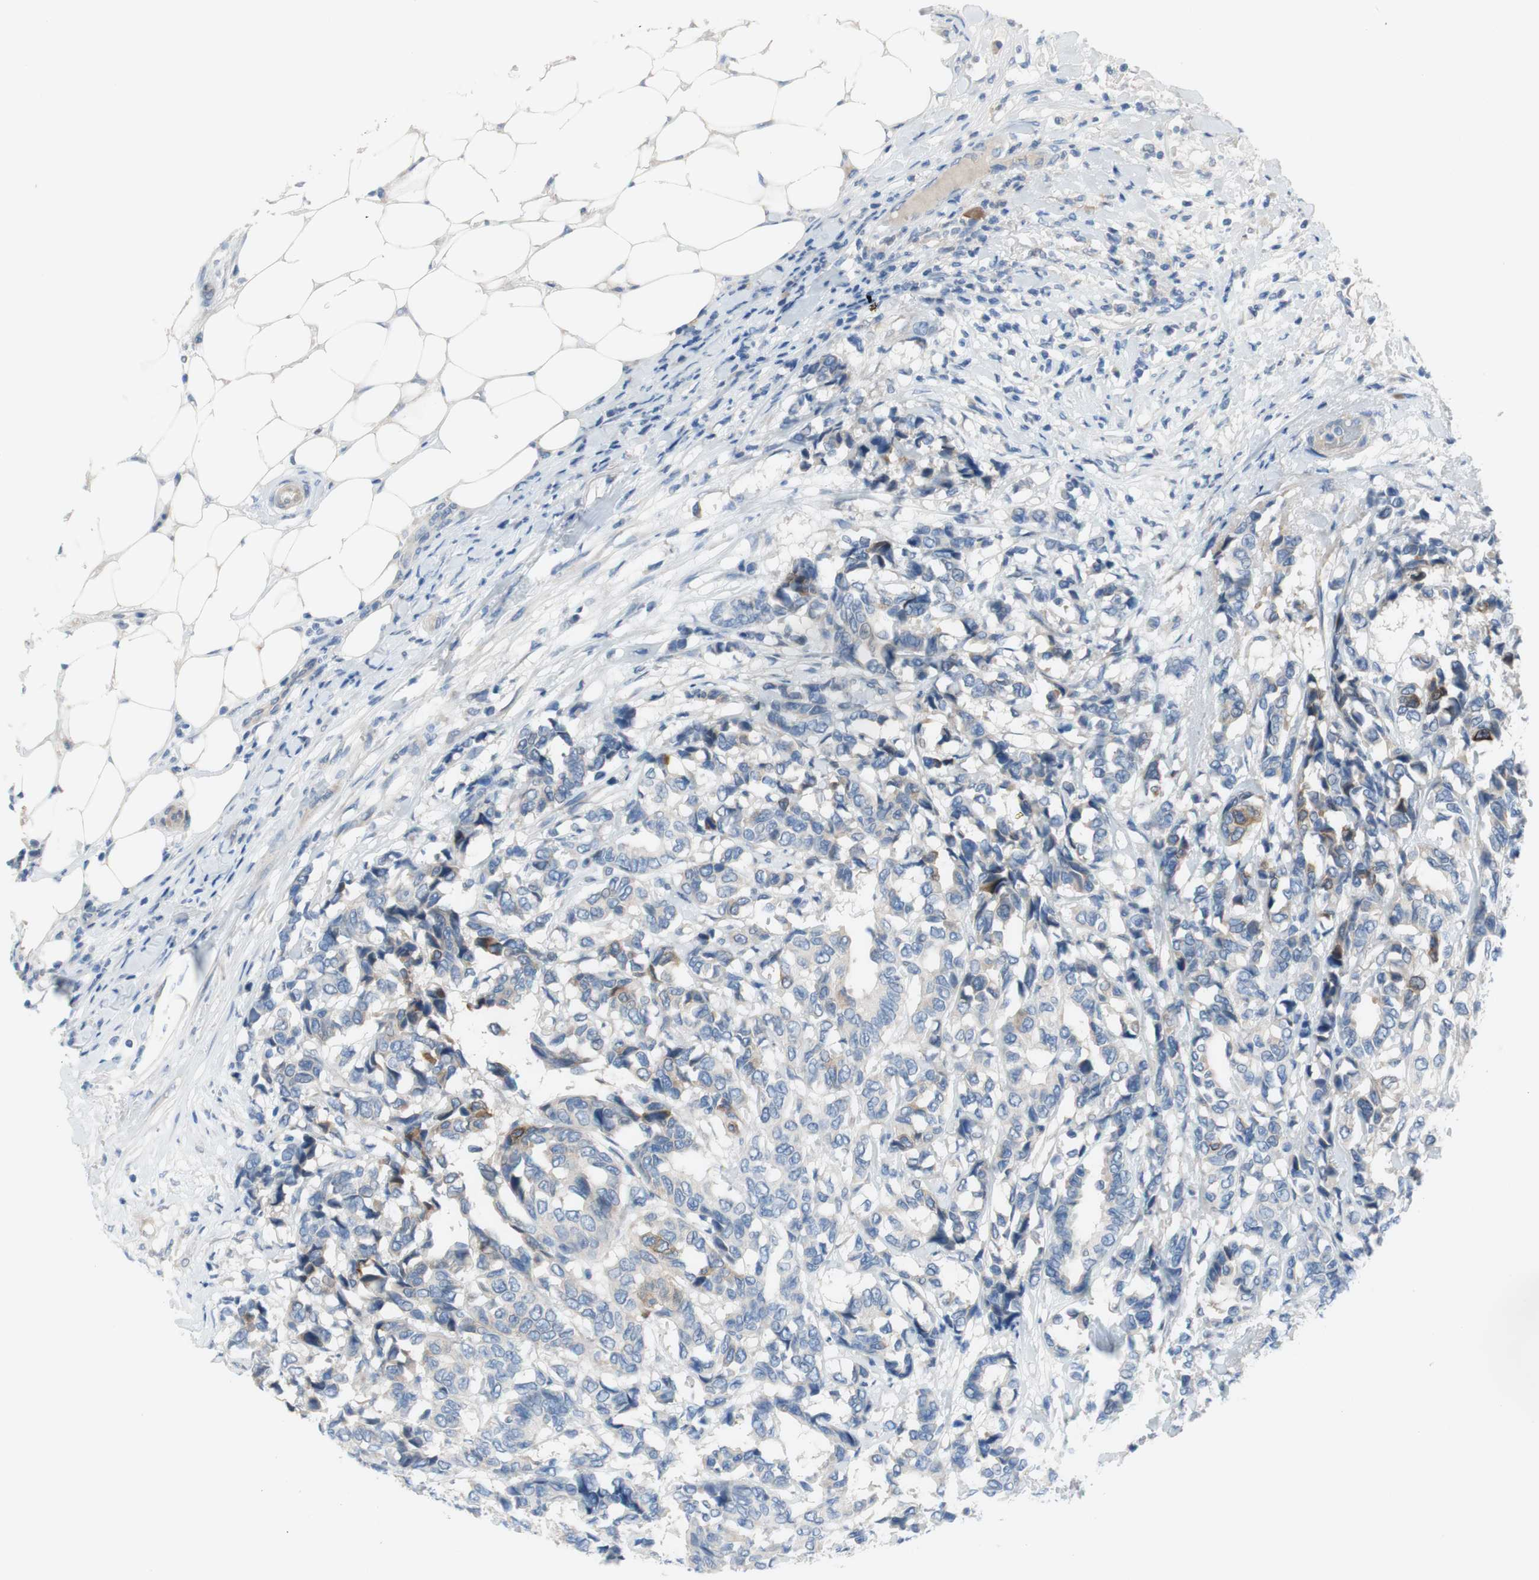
{"staining": {"intensity": "weak", "quantity": "<25%", "location": "cytoplasmic/membranous"}, "tissue": "breast cancer", "cell_type": "Tumor cells", "image_type": "cancer", "snomed": [{"axis": "morphology", "description": "Duct carcinoma"}, {"axis": "topography", "description": "Breast"}], "caption": "Human breast cancer (infiltrating ductal carcinoma) stained for a protein using immunohistochemistry exhibits no staining in tumor cells.", "gene": "FDFT1", "patient": {"sex": "female", "age": 87}}